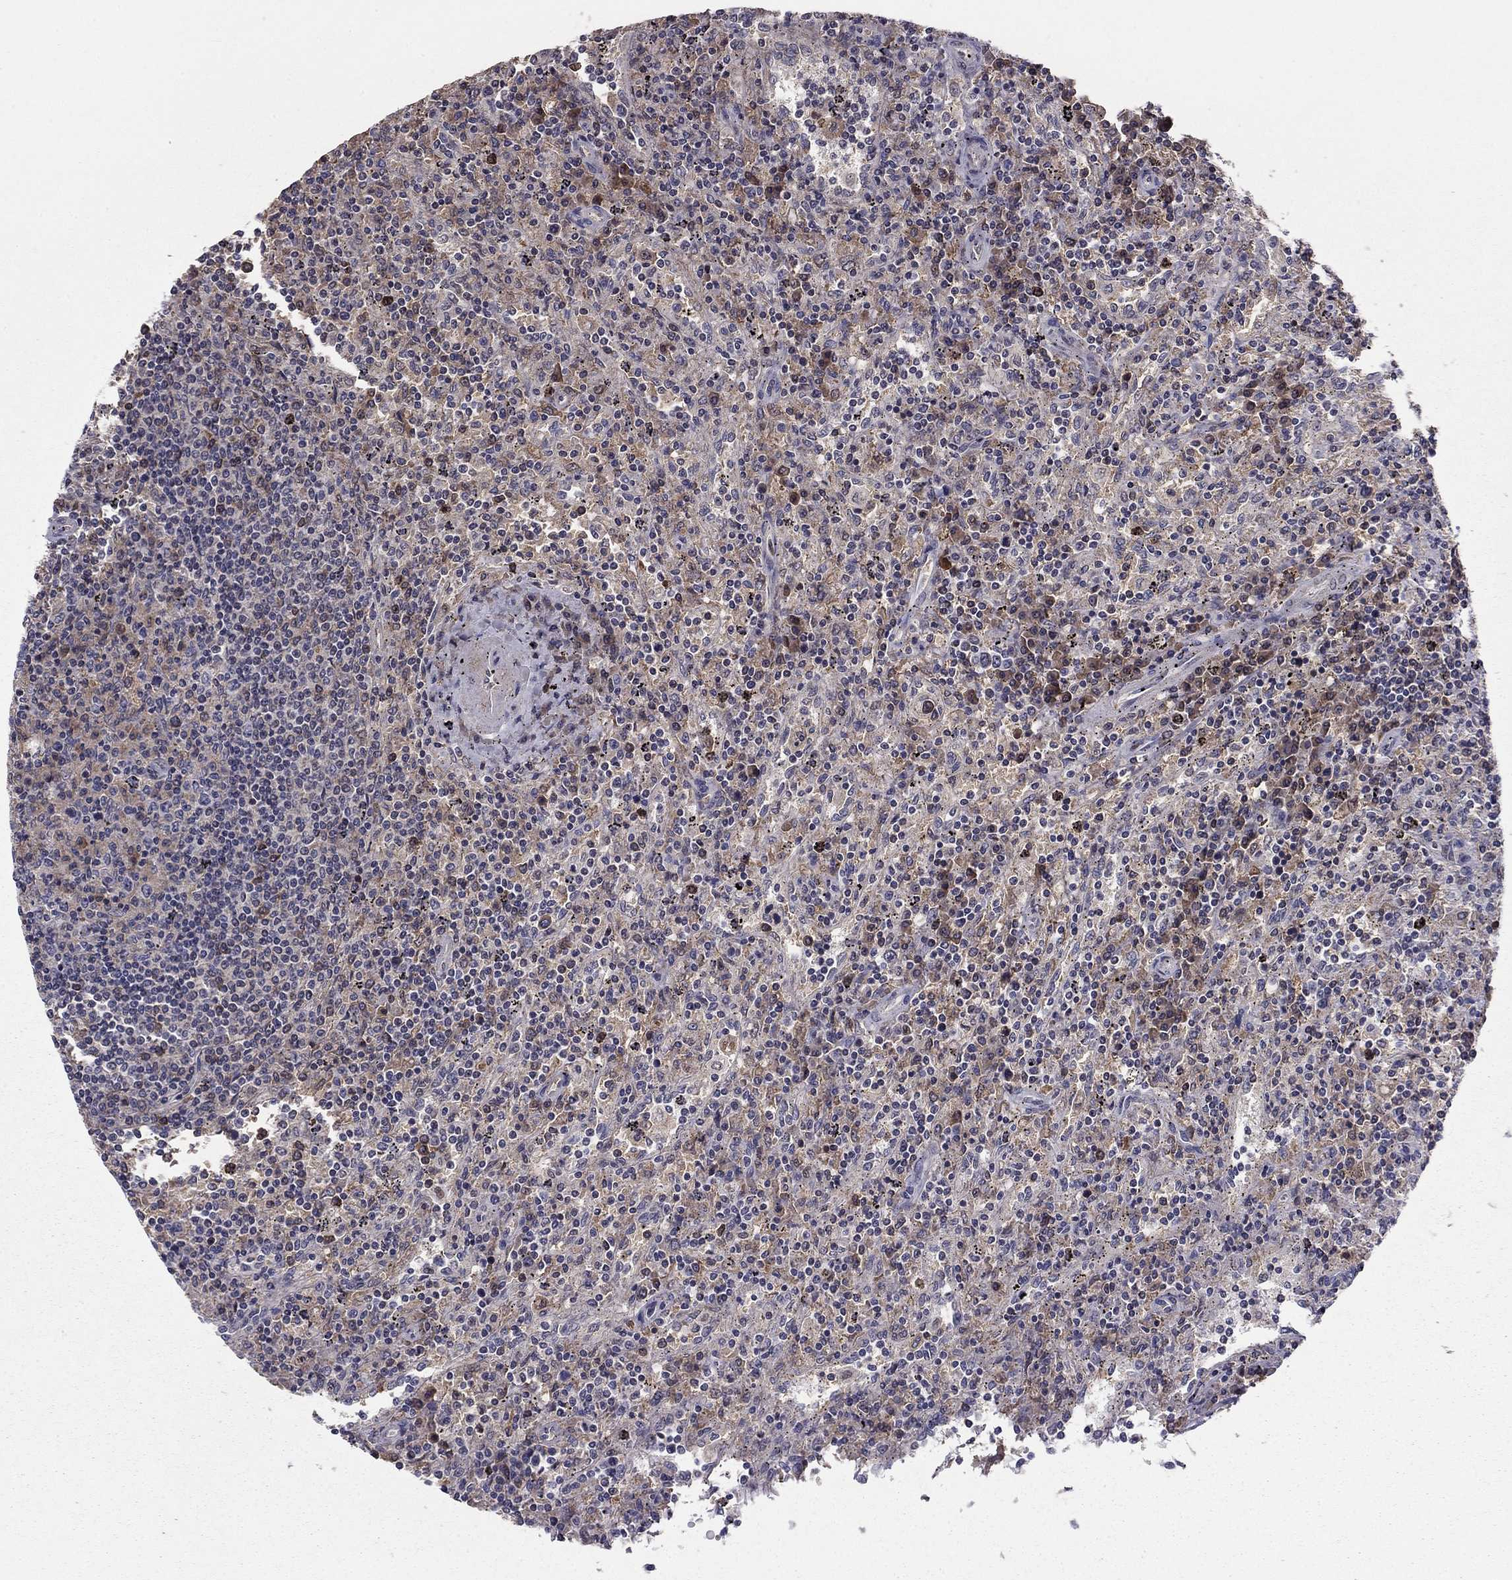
{"staining": {"intensity": "negative", "quantity": "none", "location": "none"}, "tissue": "lymphoma", "cell_type": "Tumor cells", "image_type": "cancer", "snomed": [{"axis": "morphology", "description": "Malignant lymphoma, non-Hodgkin's type, Low grade"}, {"axis": "topography", "description": "Spleen"}], "caption": "An immunohistochemistry micrograph of low-grade malignant lymphoma, non-Hodgkin's type is shown. There is no staining in tumor cells of low-grade malignant lymphoma, non-Hodgkin's type. (DAB (3,3'-diaminobenzidine) immunohistochemistry with hematoxylin counter stain).", "gene": "HCN1", "patient": {"sex": "male", "age": 62}}